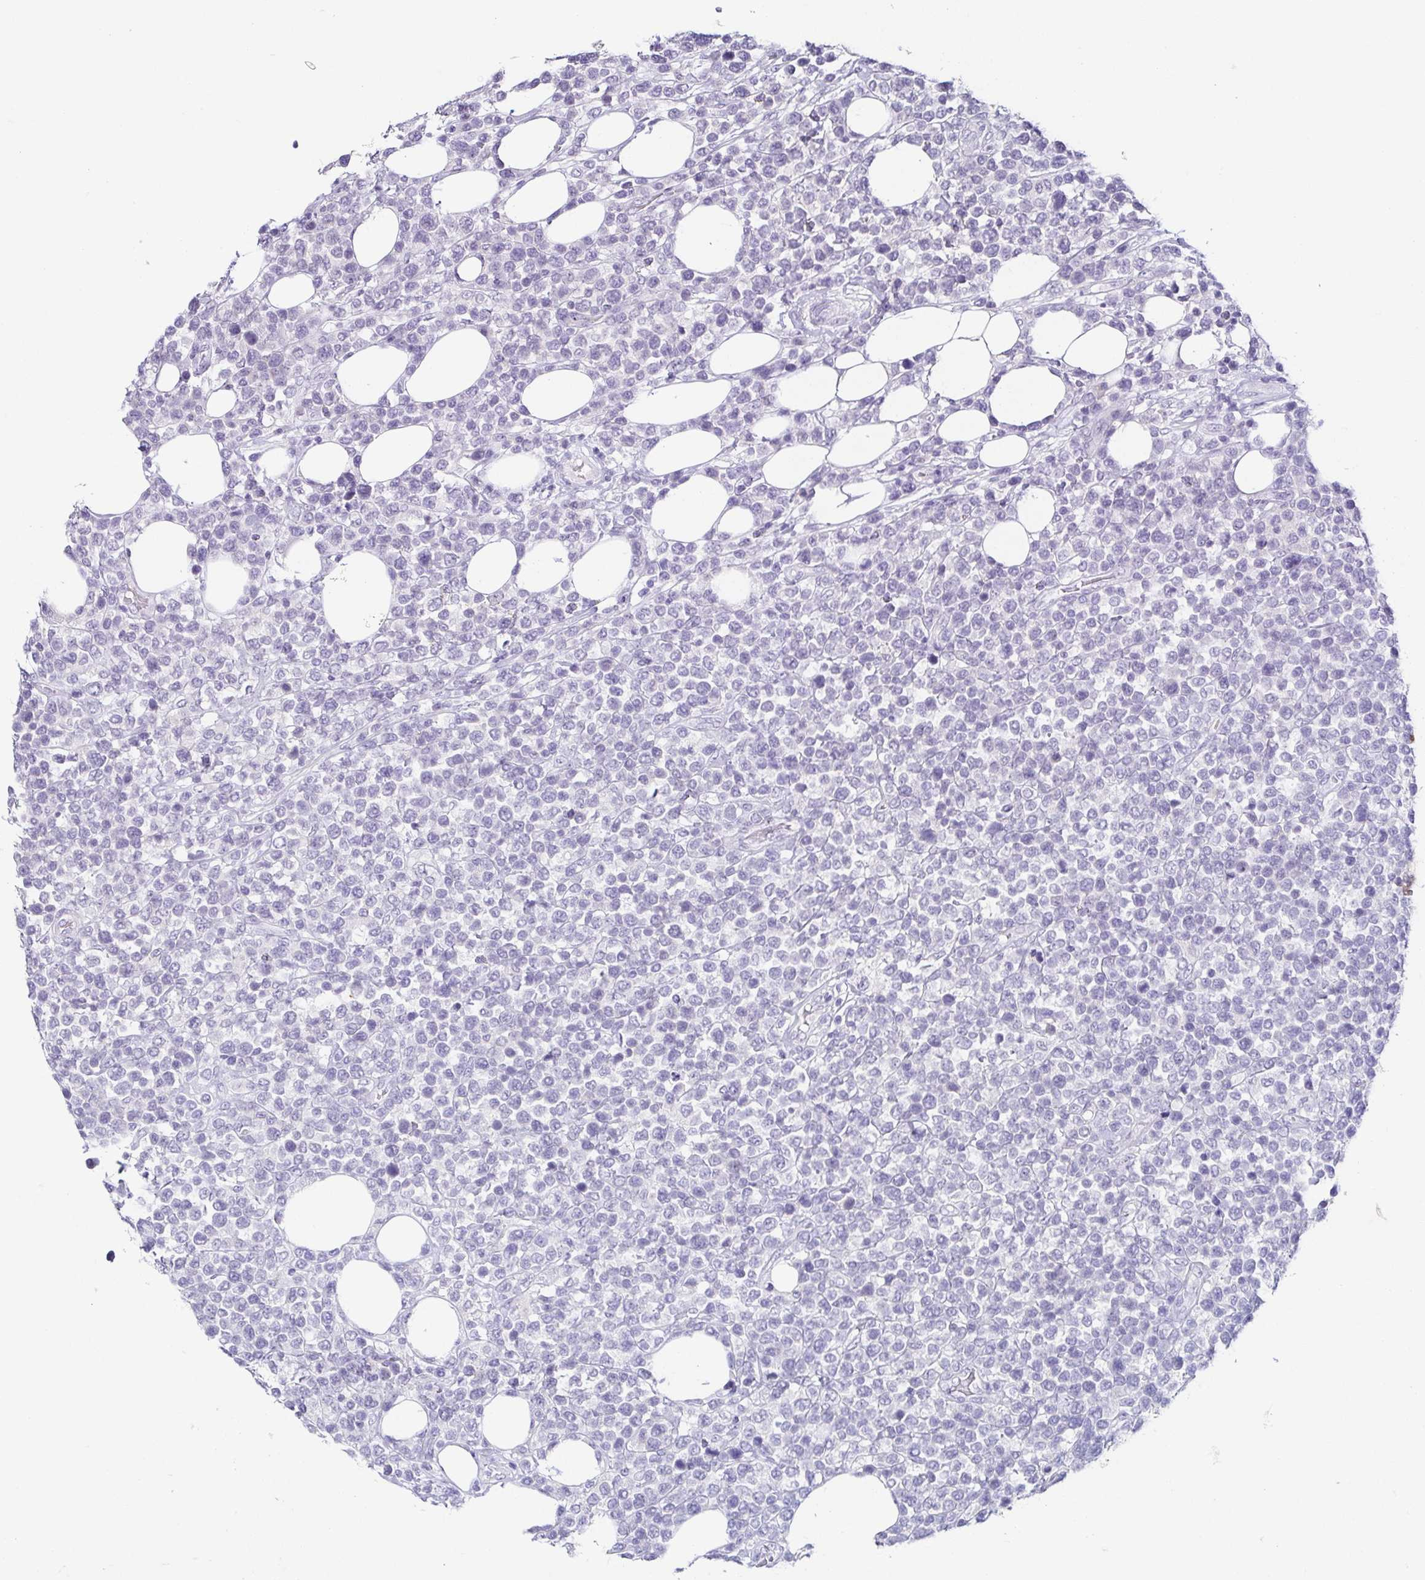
{"staining": {"intensity": "negative", "quantity": "none", "location": "none"}, "tissue": "lymphoma", "cell_type": "Tumor cells", "image_type": "cancer", "snomed": [{"axis": "morphology", "description": "Malignant lymphoma, non-Hodgkin's type, Low grade"}, {"axis": "topography", "description": "Lymph node"}], "caption": "IHC of malignant lymphoma, non-Hodgkin's type (low-grade) displays no positivity in tumor cells. (Immunohistochemistry, brightfield microscopy, high magnification).", "gene": "TP73", "patient": {"sex": "male", "age": 60}}